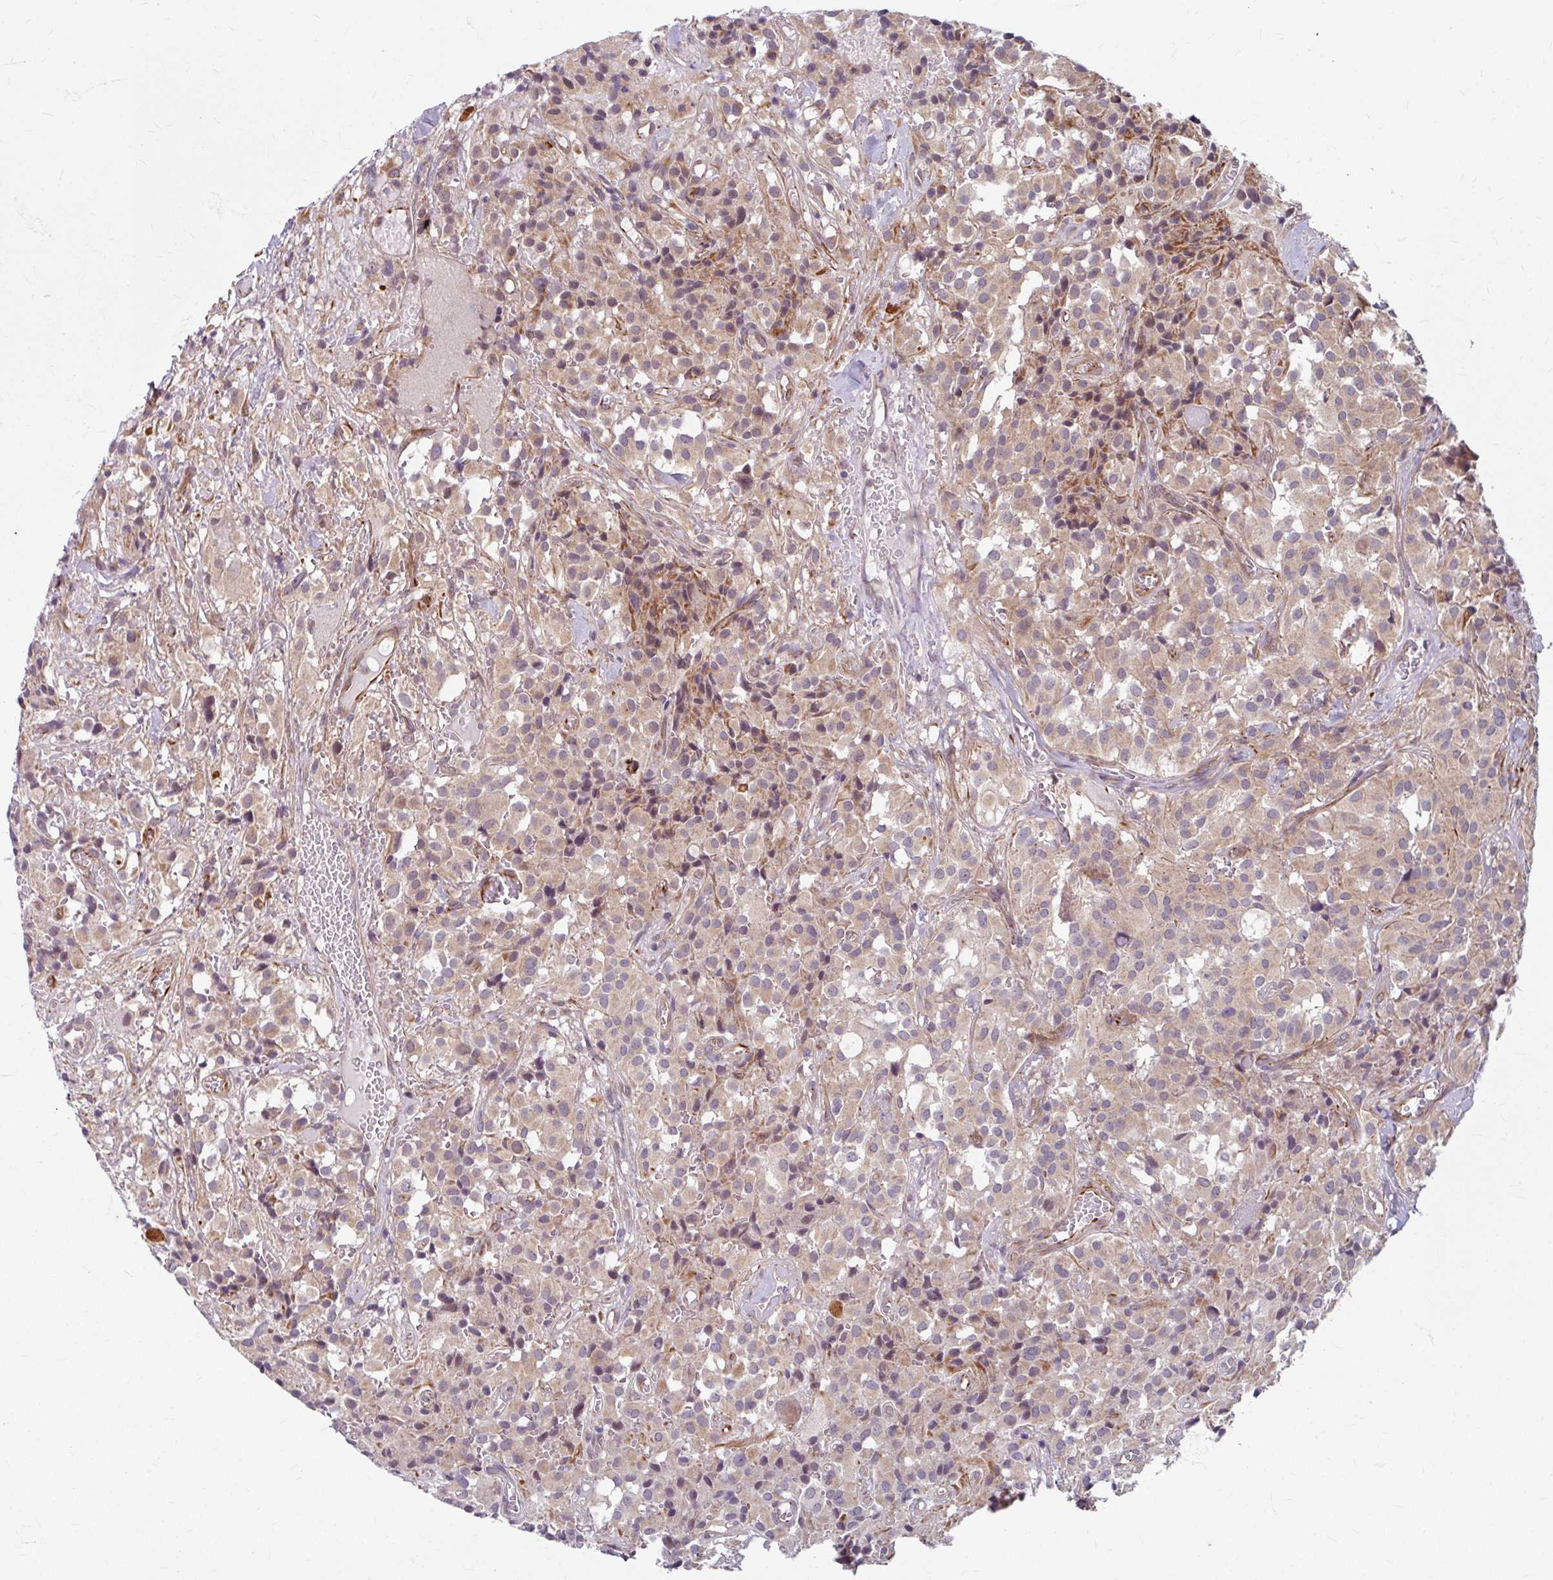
{"staining": {"intensity": "weak", "quantity": "25%-75%", "location": "cytoplasmic/membranous"}, "tissue": "glioma", "cell_type": "Tumor cells", "image_type": "cancer", "snomed": [{"axis": "morphology", "description": "Glioma, malignant, Low grade"}, {"axis": "topography", "description": "Brain"}], "caption": "High-power microscopy captured an immunohistochemistry (IHC) histopathology image of malignant low-grade glioma, revealing weak cytoplasmic/membranous positivity in about 25%-75% of tumor cells.", "gene": "DAAM2", "patient": {"sex": "male", "age": 42}}